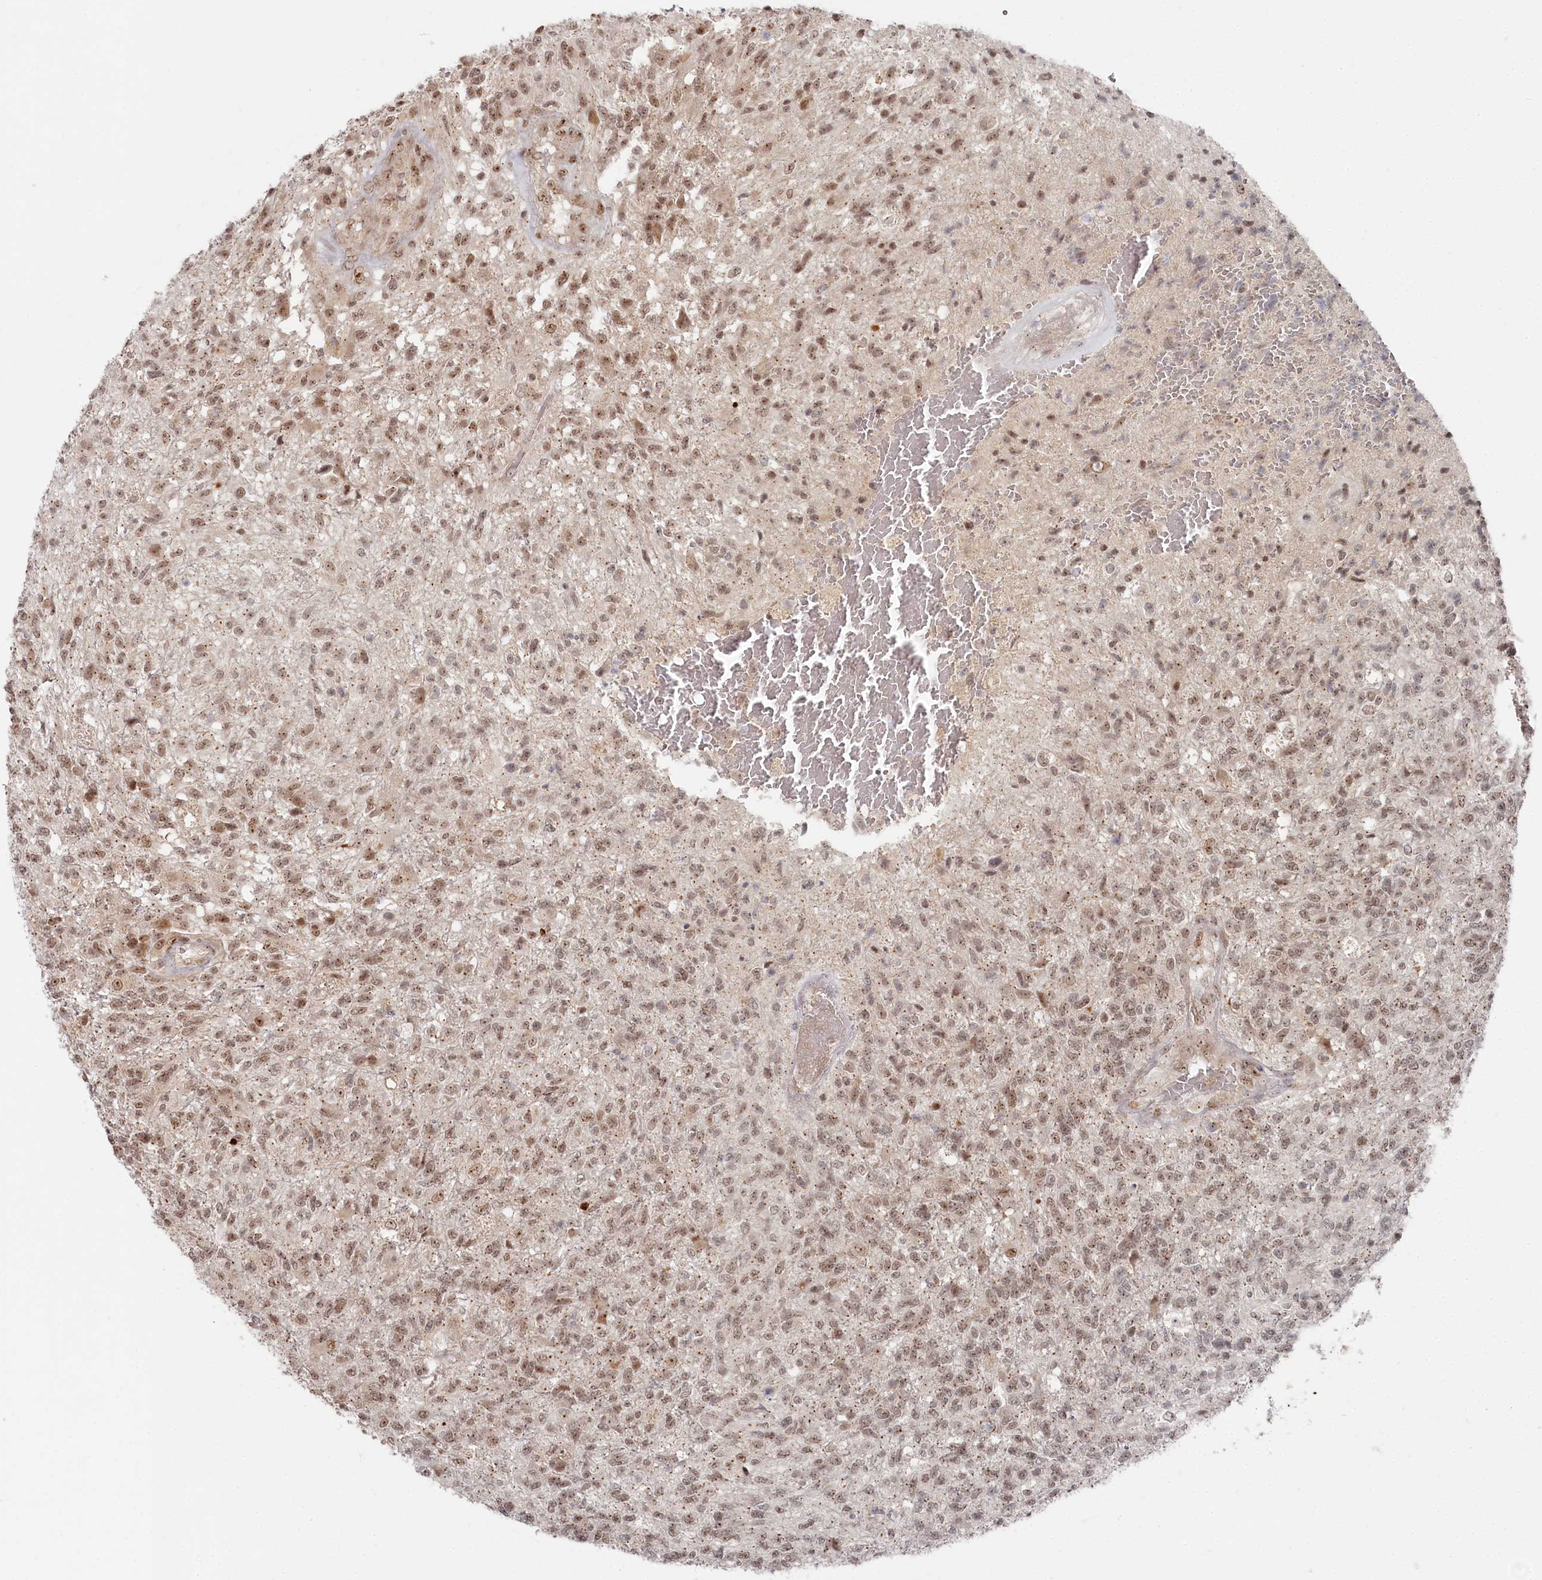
{"staining": {"intensity": "moderate", "quantity": ">75%", "location": "nuclear"}, "tissue": "glioma", "cell_type": "Tumor cells", "image_type": "cancer", "snomed": [{"axis": "morphology", "description": "Glioma, malignant, High grade"}, {"axis": "topography", "description": "Brain"}], "caption": "Human glioma stained with a protein marker reveals moderate staining in tumor cells.", "gene": "EXOSC1", "patient": {"sex": "male", "age": 56}}